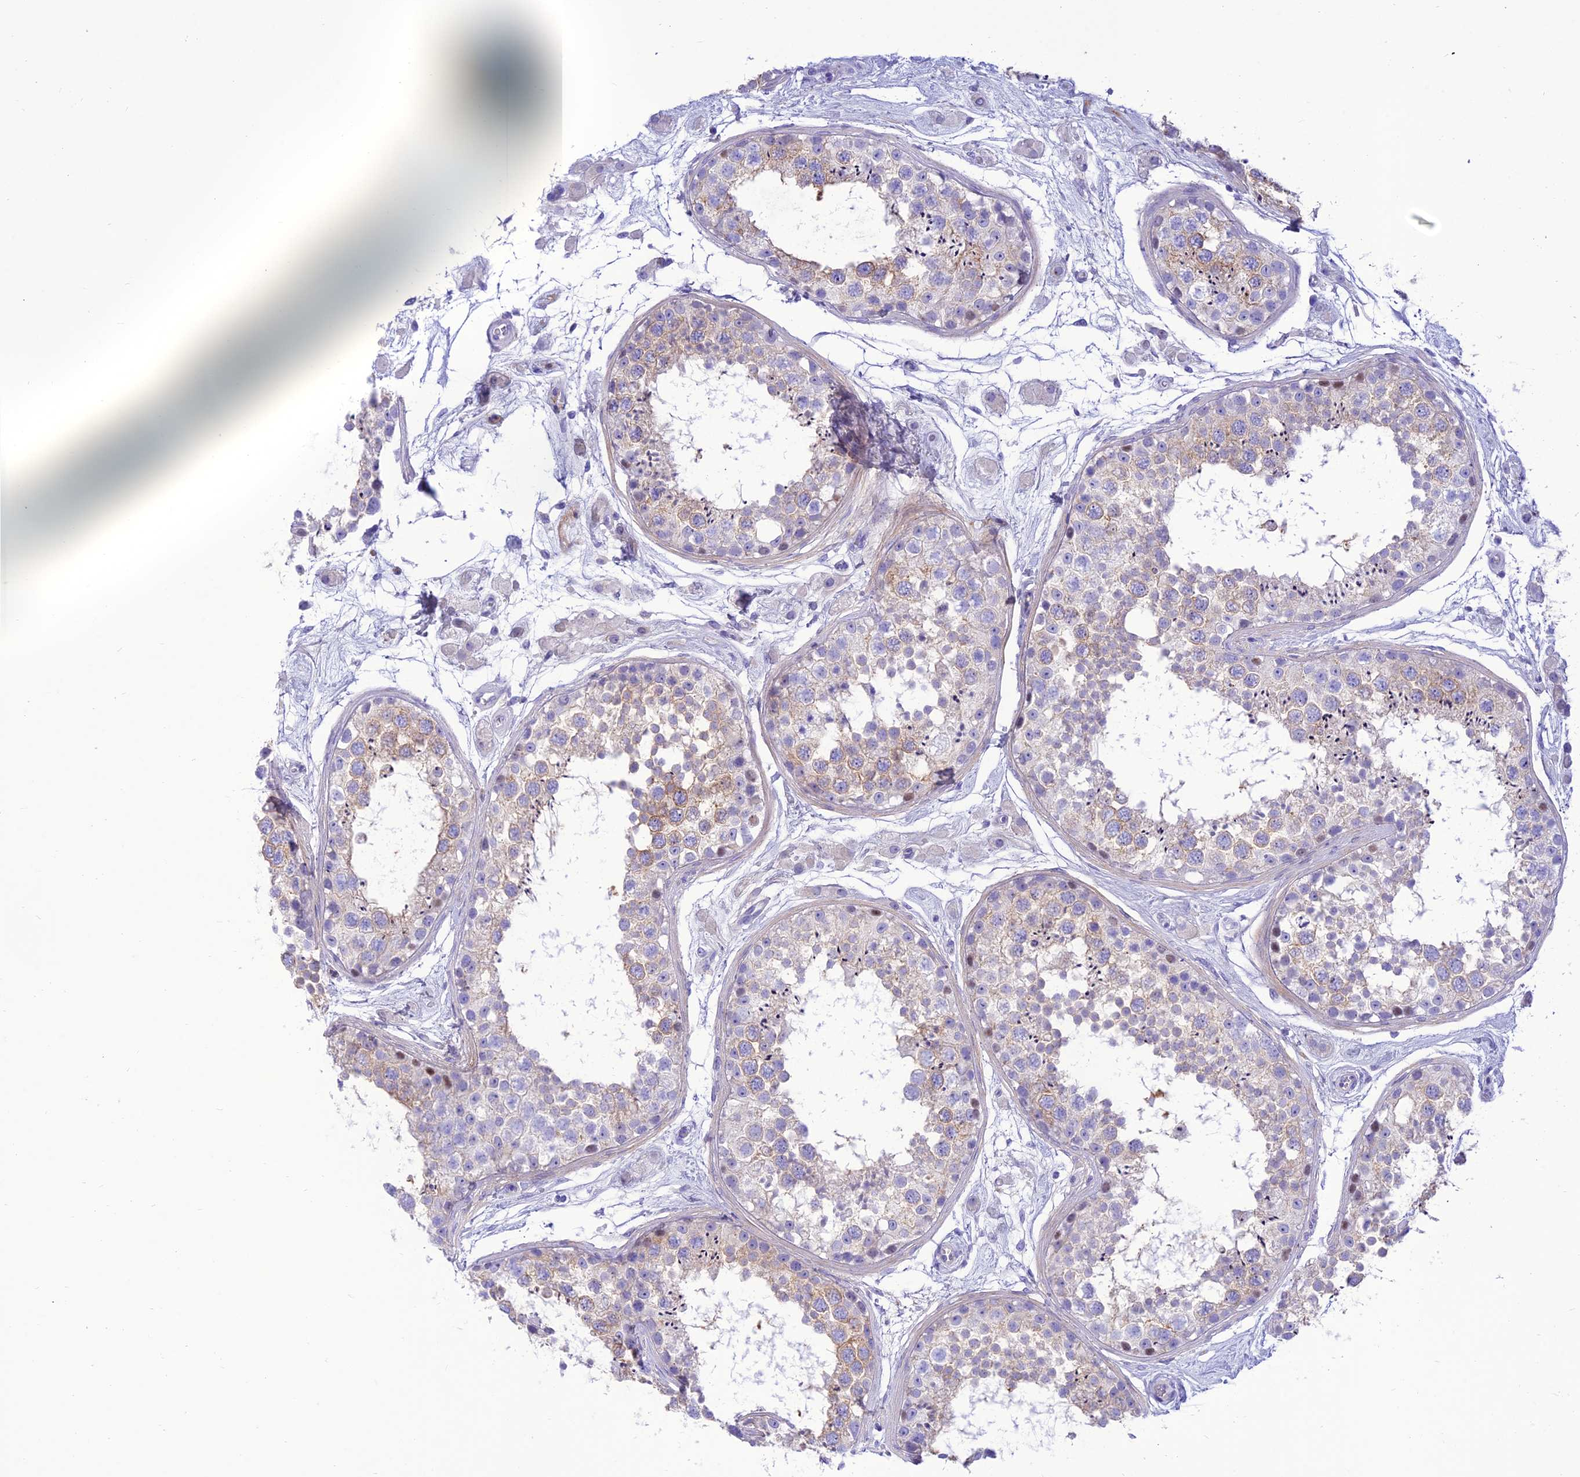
{"staining": {"intensity": "moderate", "quantity": "<25%", "location": "cytoplasmic/membranous,nuclear"}, "tissue": "testis", "cell_type": "Cells in seminiferous ducts", "image_type": "normal", "snomed": [{"axis": "morphology", "description": "Normal tissue, NOS"}, {"axis": "topography", "description": "Testis"}], "caption": "IHC histopathology image of benign testis: human testis stained using IHC shows low levels of moderate protein expression localized specifically in the cytoplasmic/membranous,nuclear of cells in seminiferous ducts, appearing as a cytoplasmic/membranous,nuclear brown color.", "gene": "PRNP", "patient": {"sex": "male", "age": 25}}